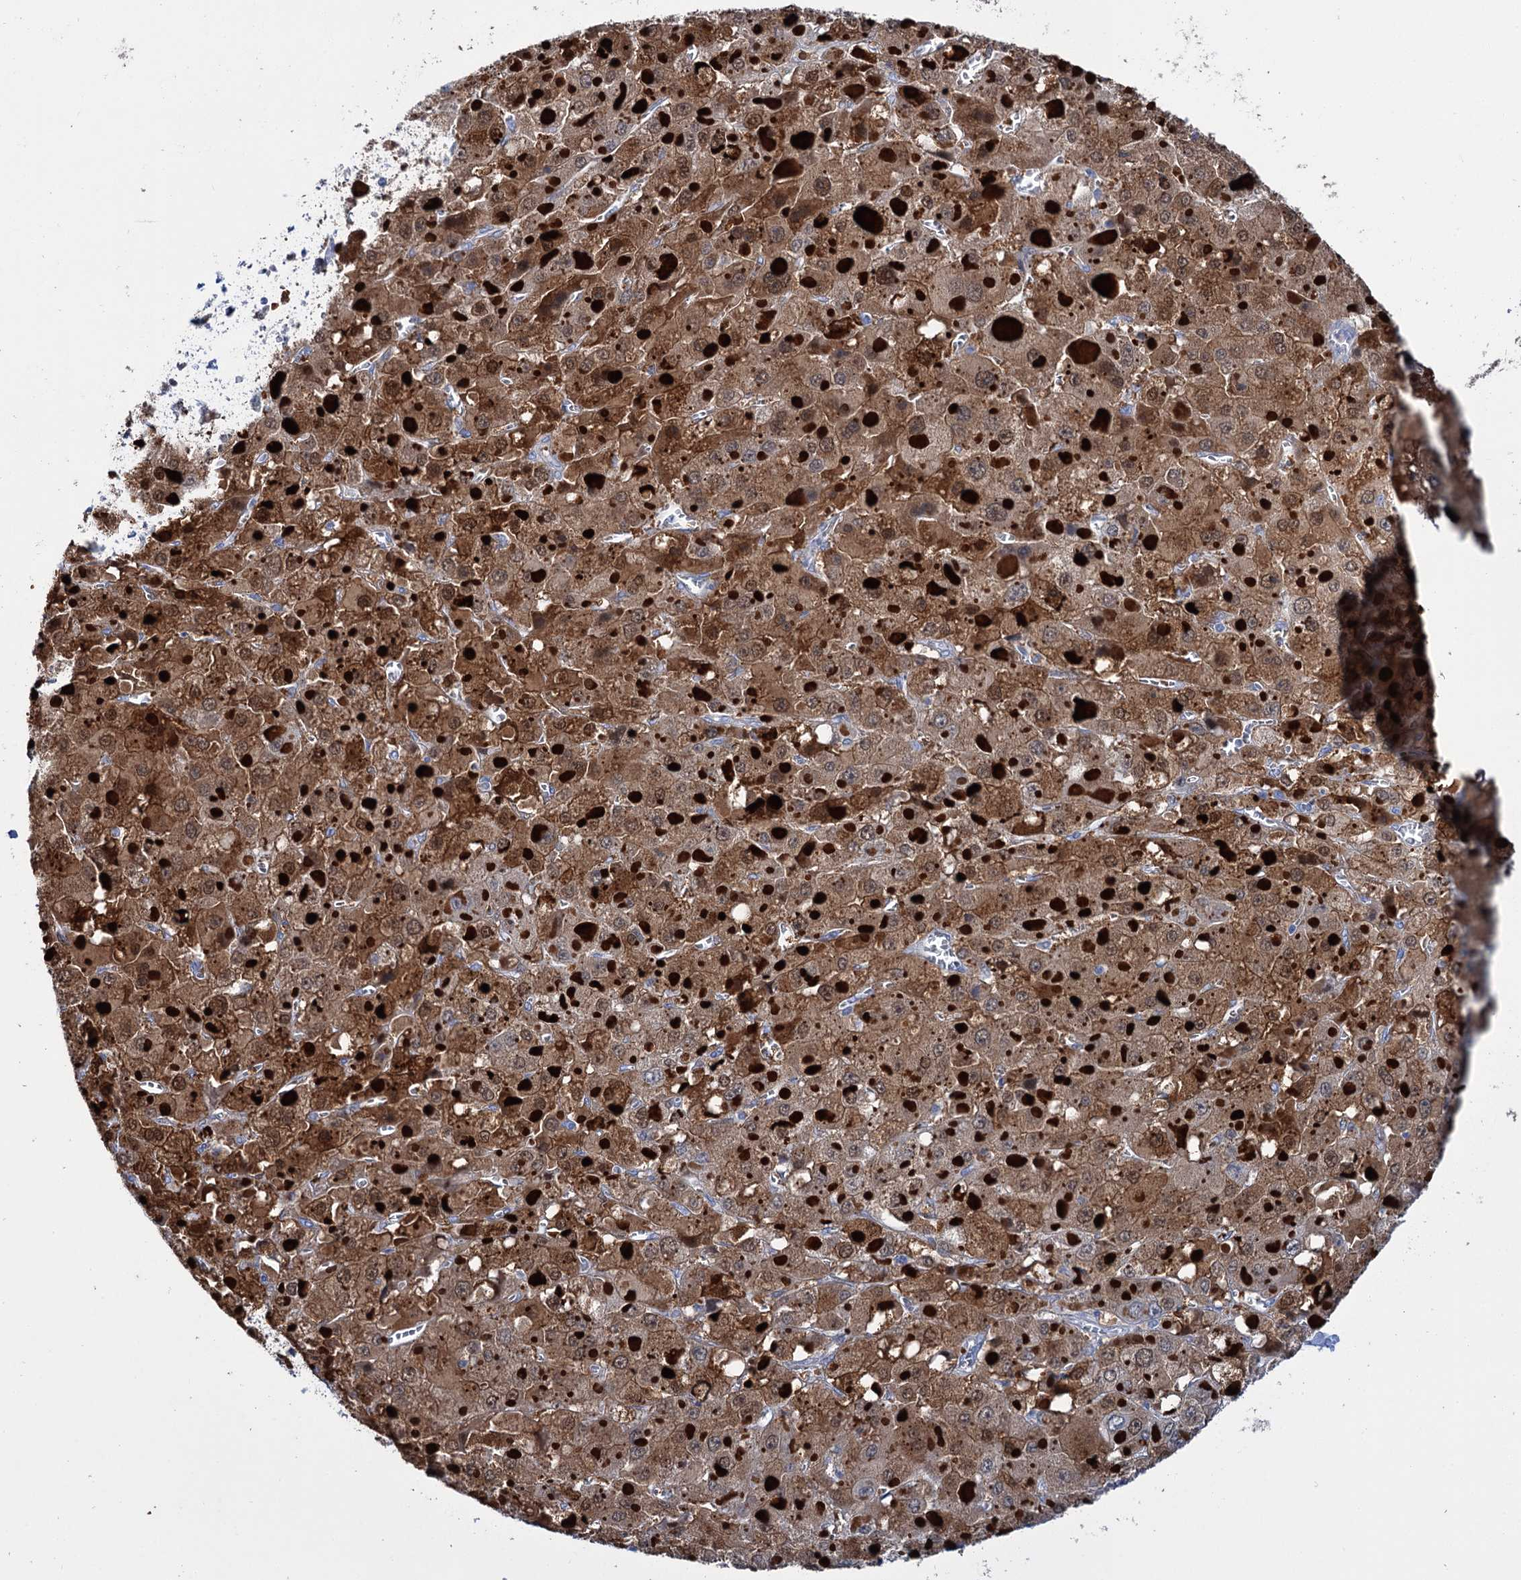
{"staining": {"intensity": "strong", "quantity": ">75%", "location": "cytoplasmic/membranous"}, "tissue": "liver cancer", "cell_type": "Tumor cells", "image_type": "cancer", "snomed": [{"axis": "morphology", "description": "Carcinoma, Hepatocellular, NOS"}, {"axis": "topography", "description": "Liver"}], "caption": "Strong cytoplasmic/membranous staining is present in about >75% of tumor cells in liver hepatocellular carcinoma.", "gene": "LYZL4", "patient": {"sex": "female", "age": 73}}